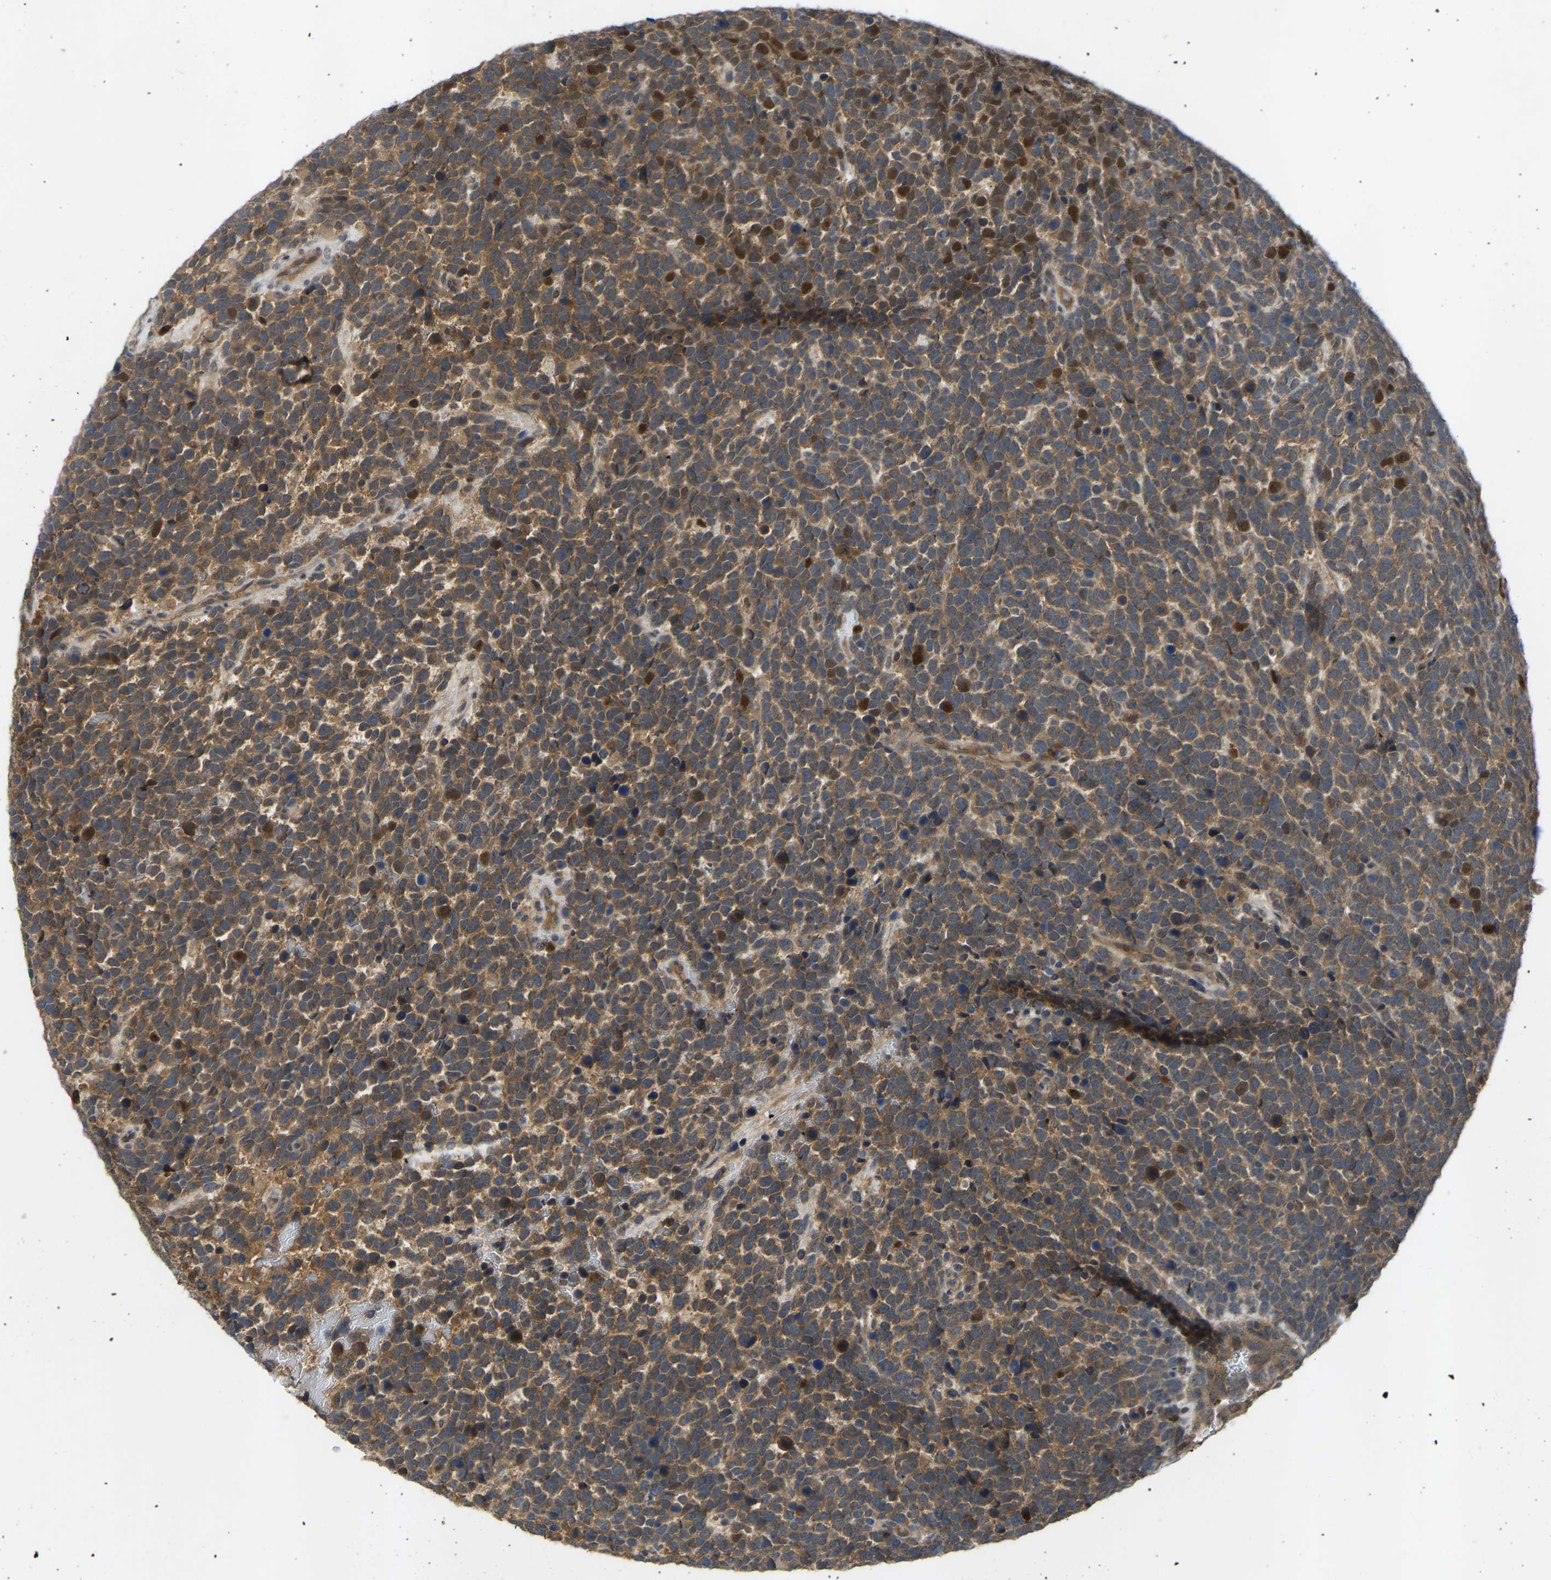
{"staining": {"intensity": "moderate", "quantity": ">75%", "location": "cytoplasmic/membranous,nuclear"}, "tissue": "urothelial cancer", "cell_type": "Tumor cells", "image_type": "cancer", "snomed": [{"axis": "morphology", "description": "Urothelial carcinoma, High grade"}, {"axis": "topography", "description": "Urinary bladder"}], "caption": "The photomicrograph exhibits staining of urothelial carcinoma (high-grade), revealing moderate cytoplasmic/membranous and nuclear protein expression (brown color) within tumor cells. Immunohistochemistry stains the protein in brown and the nuclei are stained blue.", "gene": "ZNF251", "patient": {"sex": "female", "age": 82}}